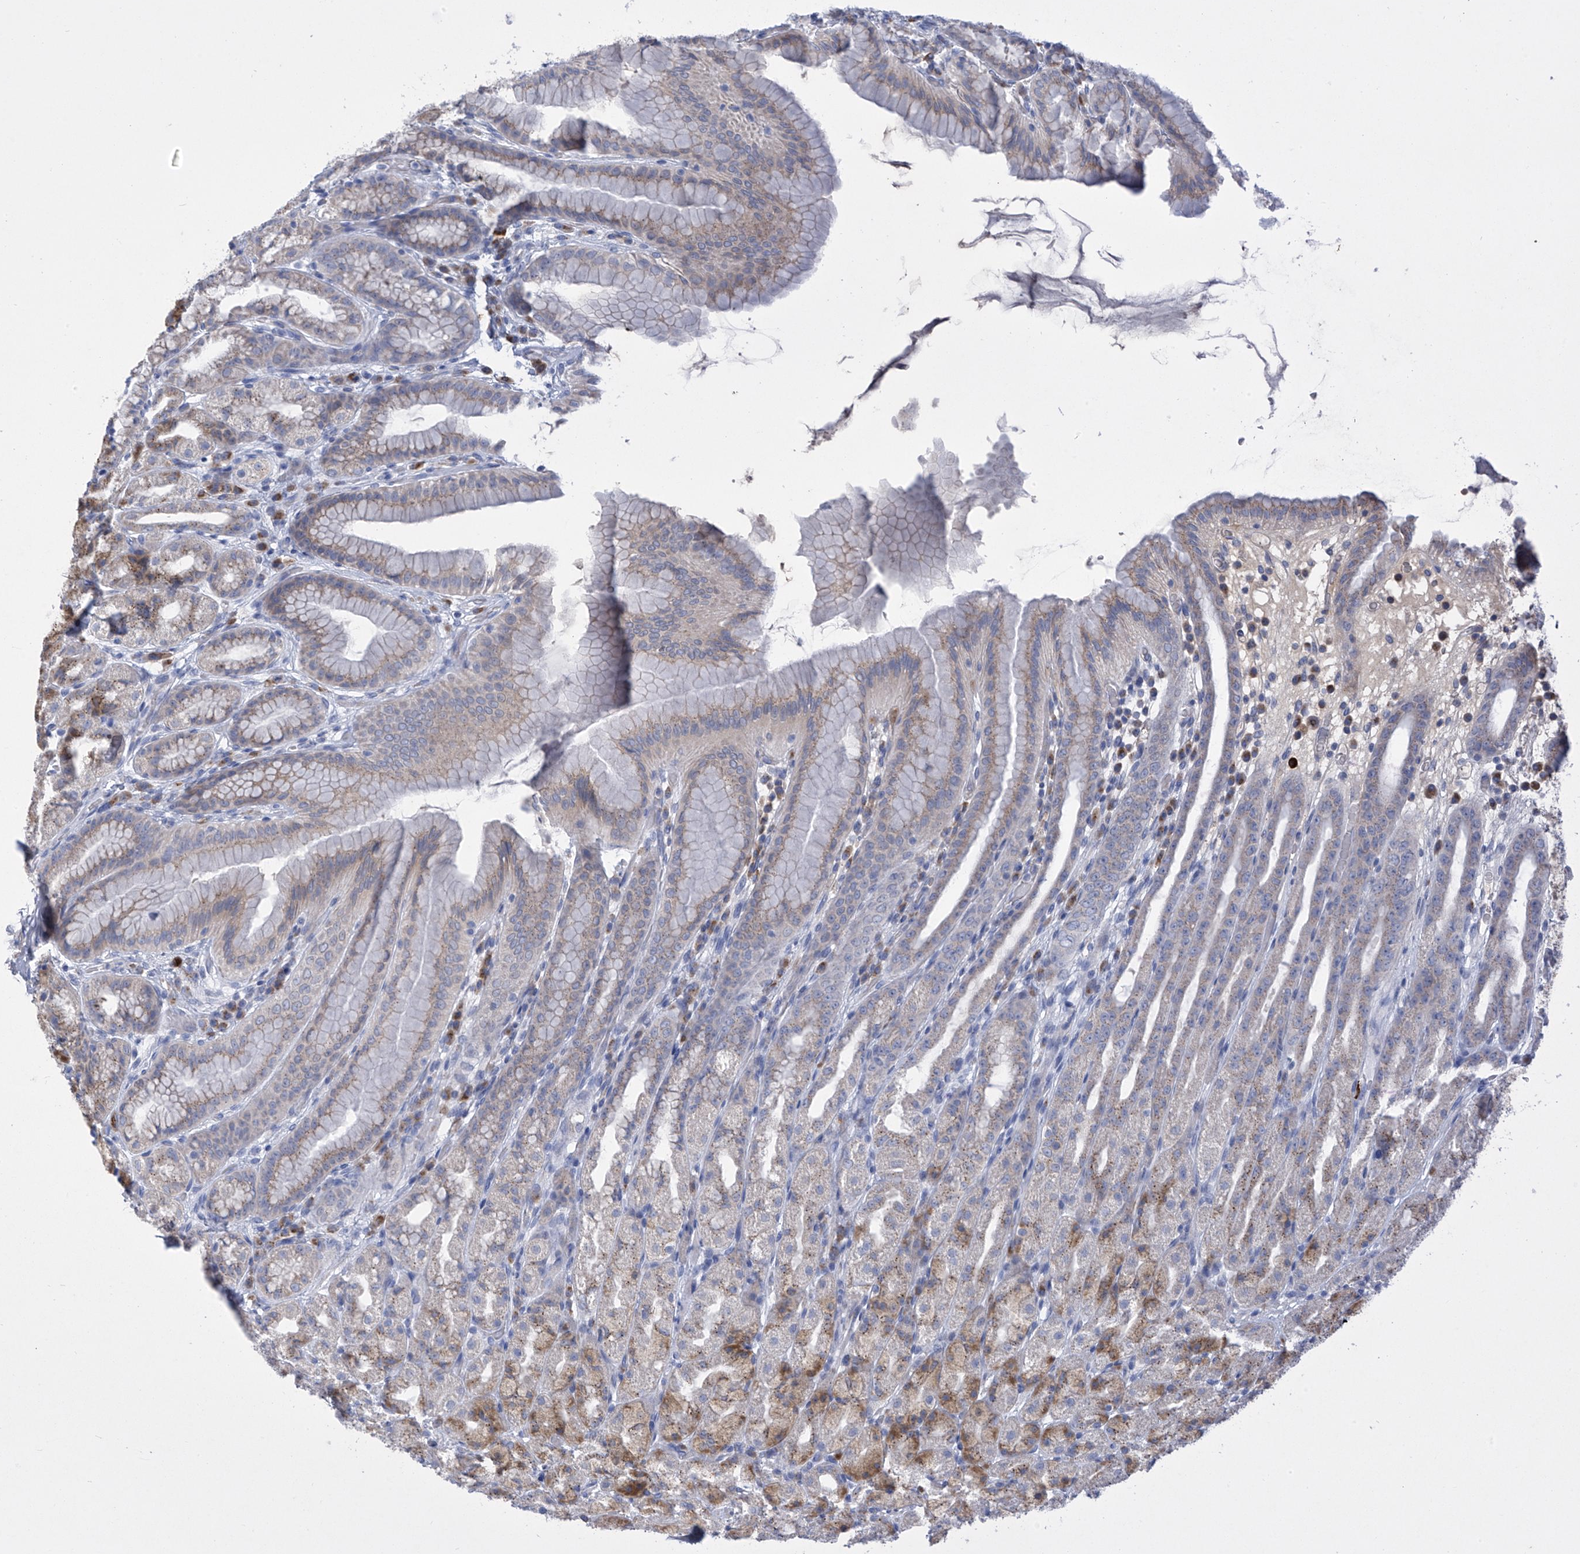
{"staining": {"intensity": "moderate", "quantity": "25%-75%", "location": "cytoplasmic/membranous"}, "tissue": "stomach", "cell_type": "Glandular cells", "image_type": "normal", "snomed": [{"axis": "morphology", "description": "Normal tissue, NOS"}, {"axis": "topography", "description": "Stomach, upper"}], "caption": "The photomicrograph shows immunohistochemical staining of unremarkable stomach. There is moderate cytoplasmic/membranous expression is appreciated in about 25%-75% of glandular cells.", "gene": "SLCO4A1", "patient": {"sex": "male", "age": 68}}